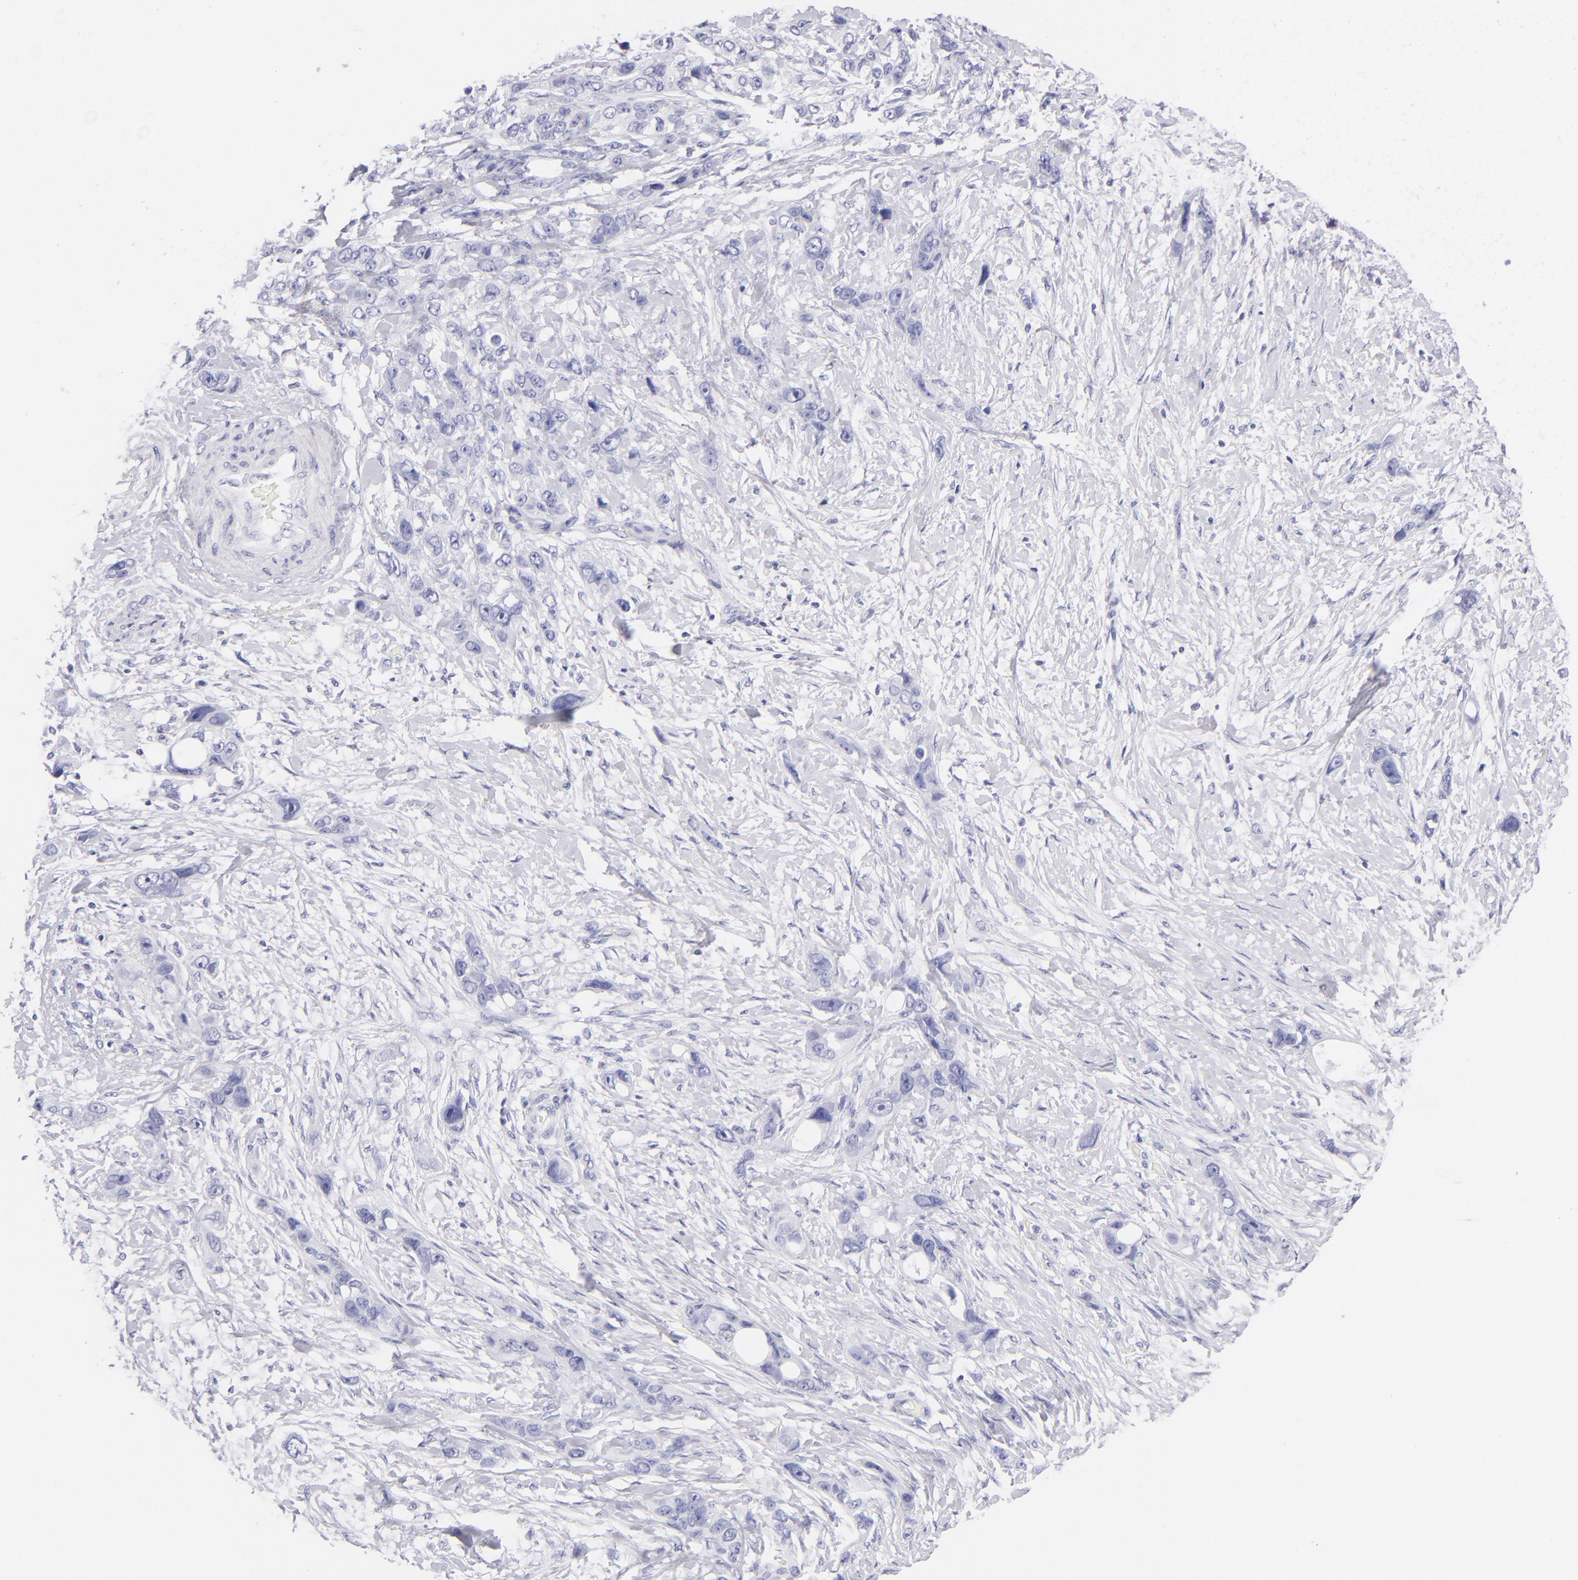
{"staining": {"intensity": "negative", "quantity": "none", "location": "none"}, "tissue": "stomach cancer", "cell_type": "Tumor cells", "image_type": "cancer", "snomed": [{"axis": "morphology", "description": "Adenocarcinoma, NOS"}, {"axis": "topography", "description": "Stomach, upper"}], "caption": "An immunohistochemistry (IHC) photomicrograph of stomach adenocarcinoma is shown. There is no staining in tumor cells of stomach adenocarcinoma.", "gene": "PRPH", "patient": {"sex": "male", "age": 47}}